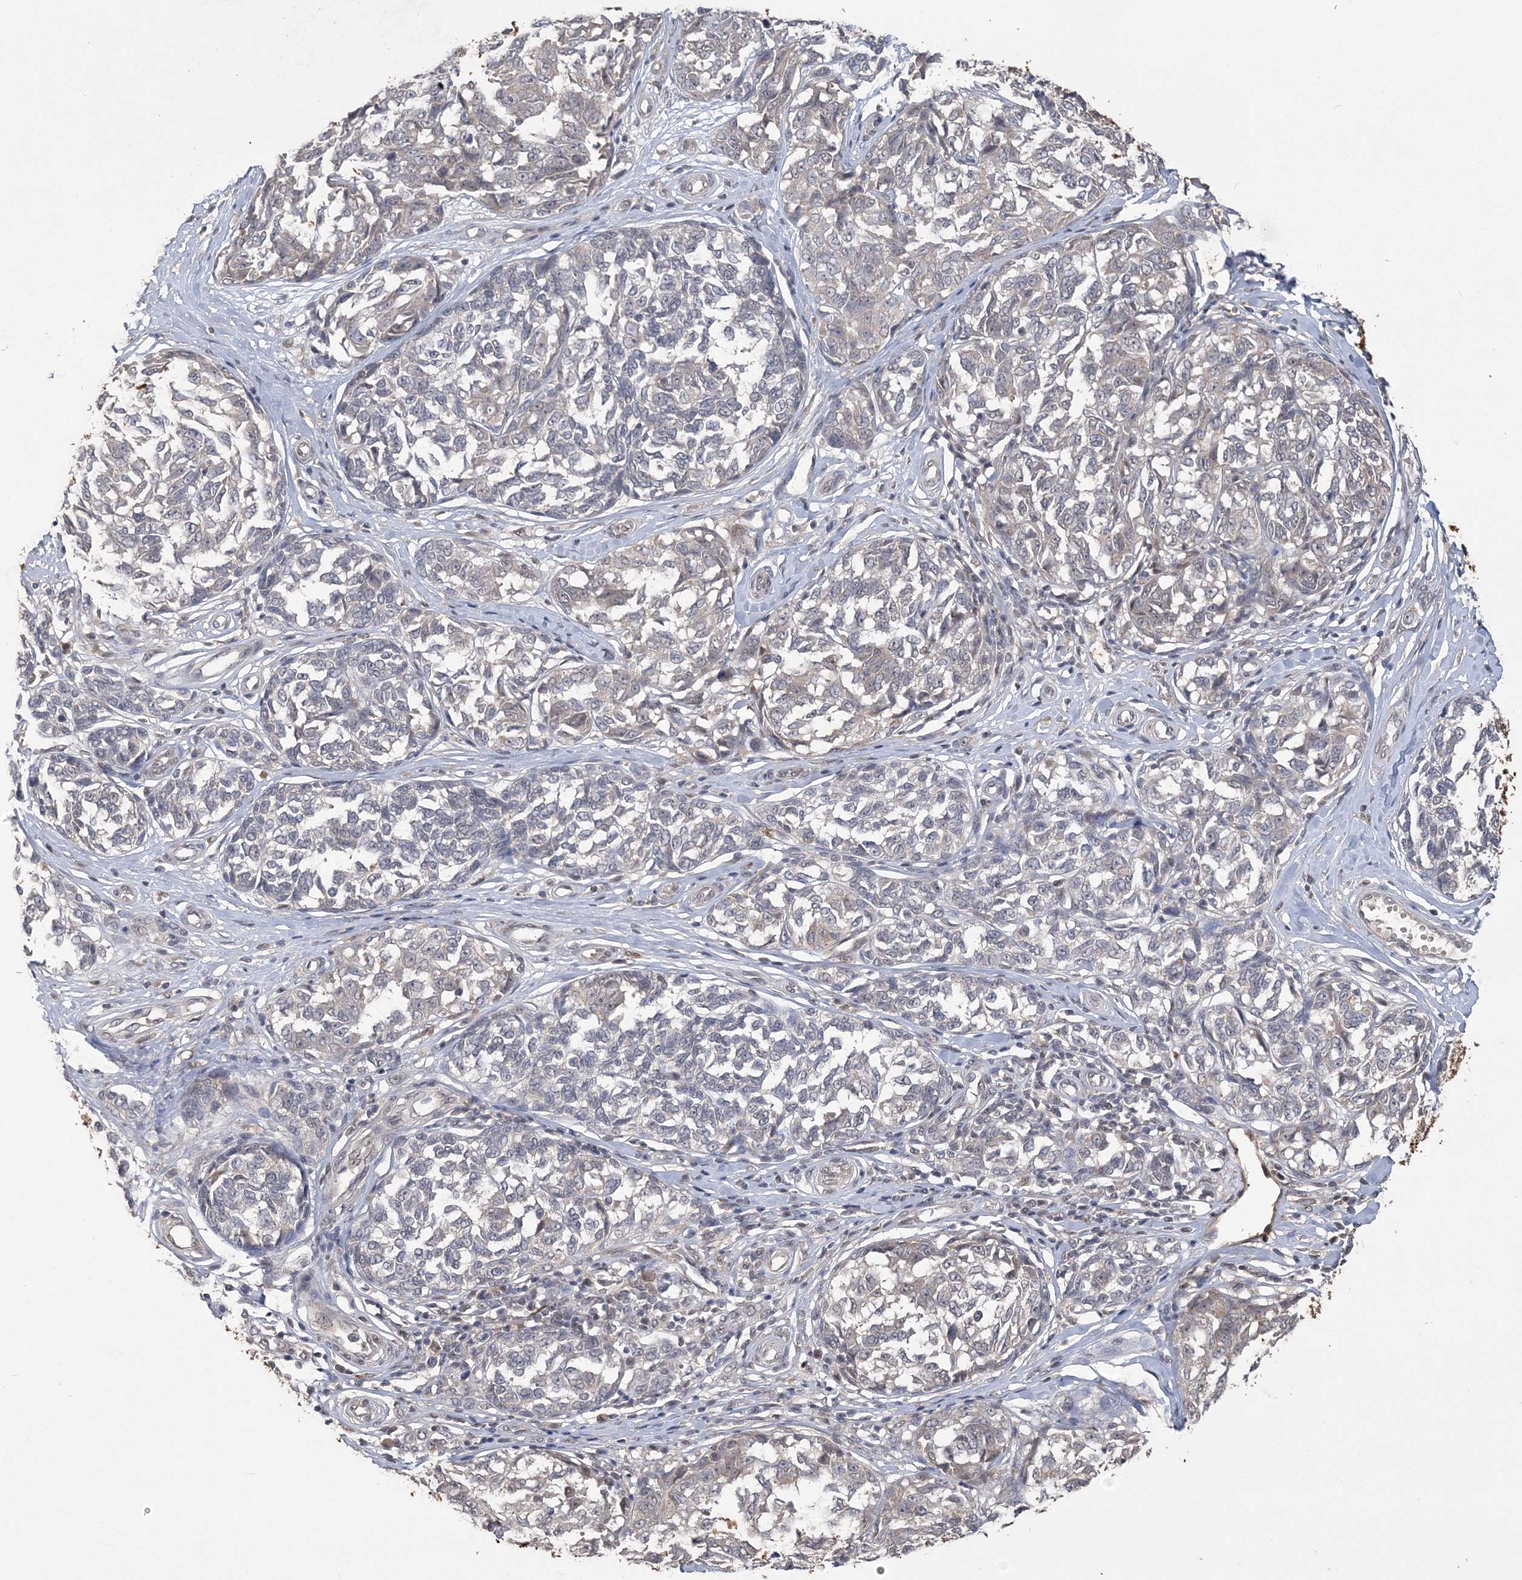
{"staining": {"intensity": "weak", "quantity": "<25%", "location": "cytoplasmic/membranous"}, "tissue": "melanoma", "cell_type": "Tumor cells", "image_type": "cancer", "snomed": [{"axis": "morphology", "description": "Malignant melanoma, NOS"}, {"axis": "topography", "description": "Skin"}], "caption": "Histopathology image shows no significant protein positivity in tumor cells of melanoma.", "gene": "ZBTB7A", "patient": {"sex": "female", "age": 64}}